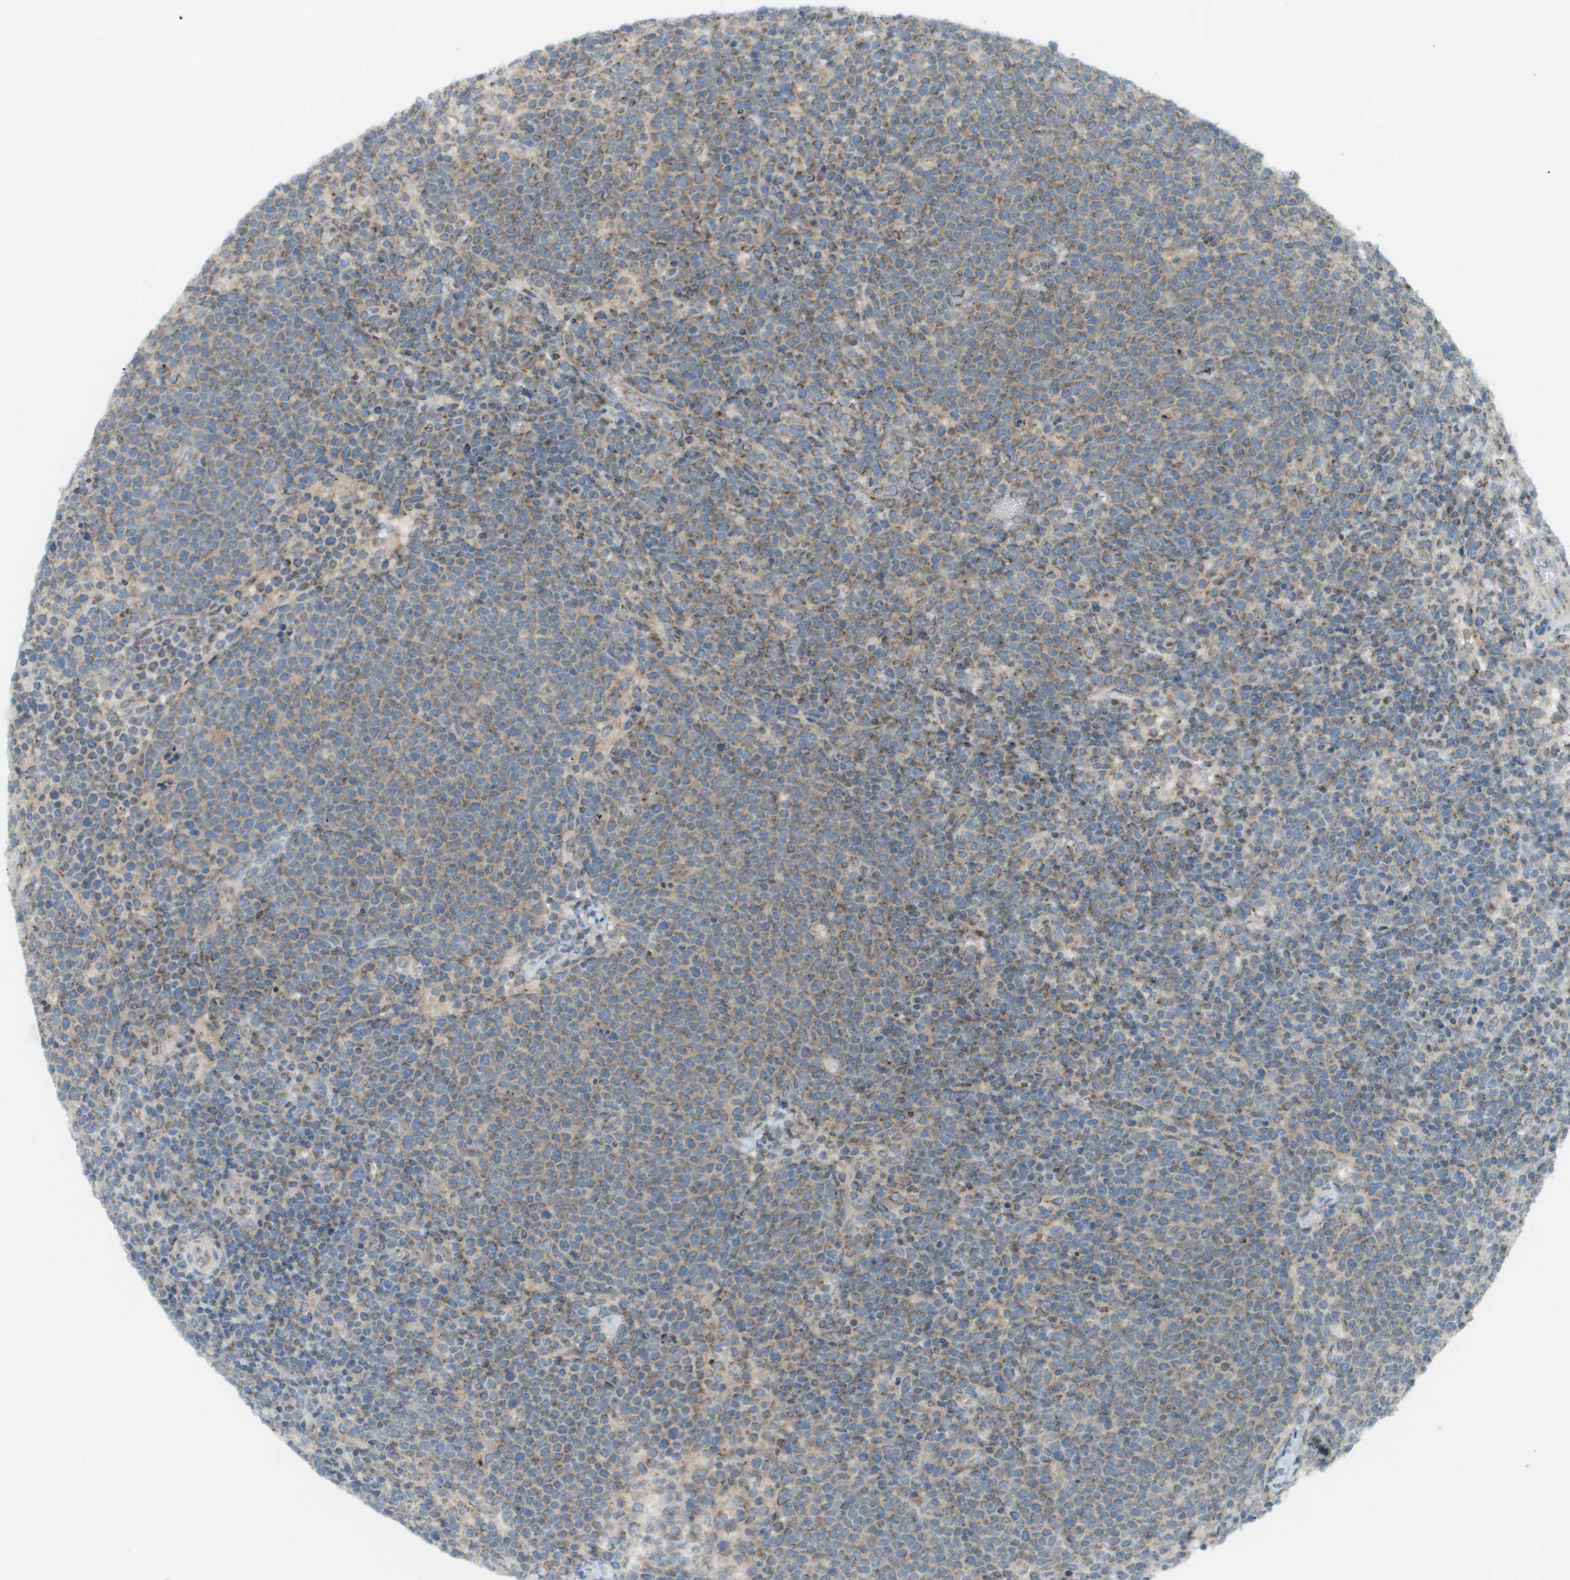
{"staining": {"intensity": "moderate", "quantity": "25%-75%", "location": "cytoplasmic/membranous"}, "tissue": "lymphoma", "cell_type": "Tumor cells", "image_type": "cancer", "snomed": [{"axis": "morphology", "description": "Malignant lymphoma, non-Hodgkin's type, High grade"}, {"axis": "topography", "description": "Lymph node"}], "caption": "An image of malignant lymphoma, non-Hodgkin's type (high-grade) stained for a protein shows moderate cytoplasmic/membranous brown staining in tumor cells. The staining was performed using DAB, with brown indicating positive protein expression. Nuclei are stained blue with hematoxylin.", "gene": "EVC", "patient": {"sex": "male", "age": 61}}